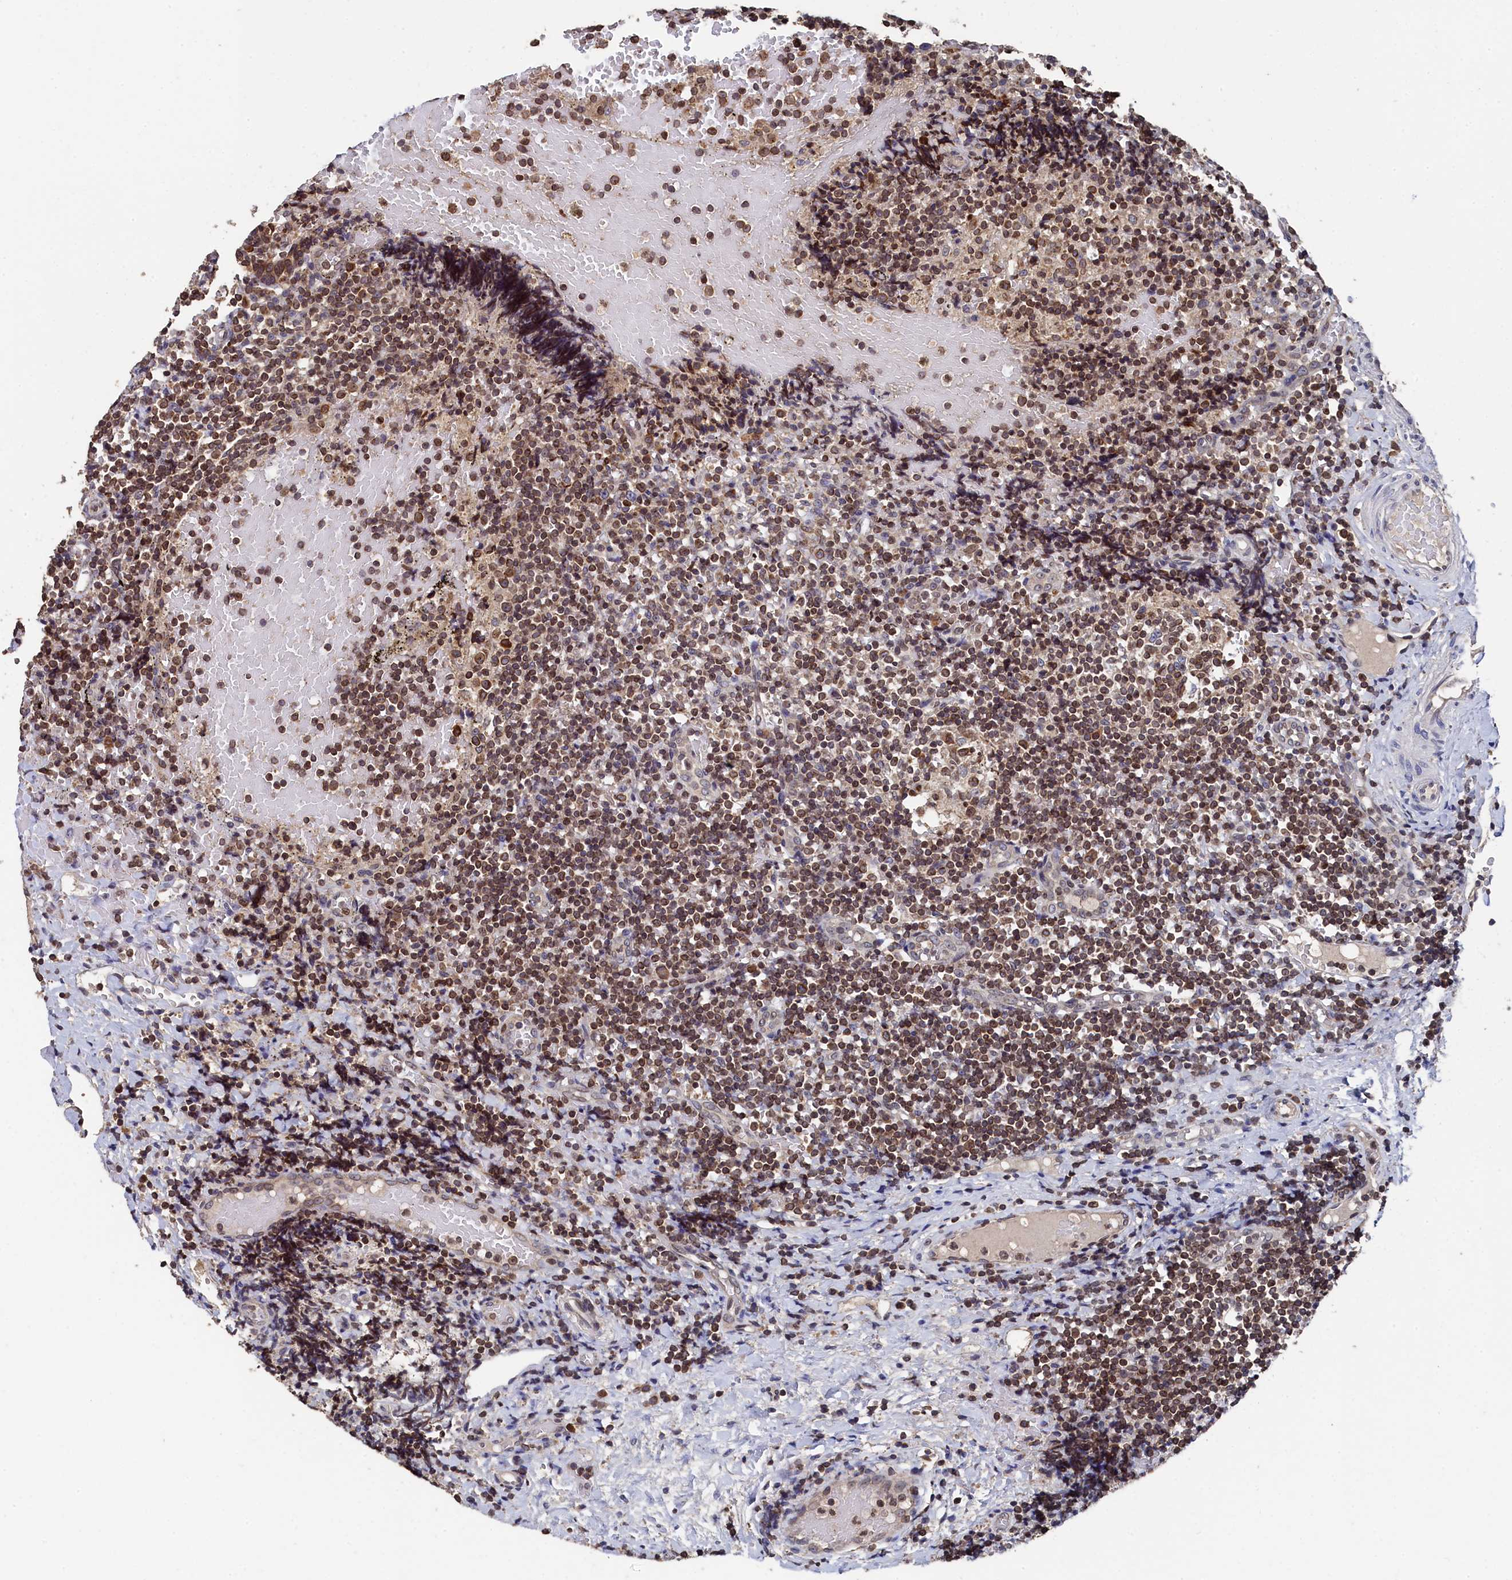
{"staining": {"intensity": "moderate", "quantity": ">75%", "location": "cytoplasmic/membranous,nuclear"}, "tissue": "tonsil", "cell_type": "Germinal center cells", "image_type": "normal", "snomed": [{"axis": "morphology", "description": "Normal tissue, NOS"}, {"axis": "topography", "description": "Tonsil"}], "caption": "Protein expression analysis of unremarkable tonsil exhibits moderate cytoplasmic/membranous,nuclear staining in approximately >75% of germinal center cells.", "gene": "ANKEF1", "patient": {"sex": "female", "age": 19}}